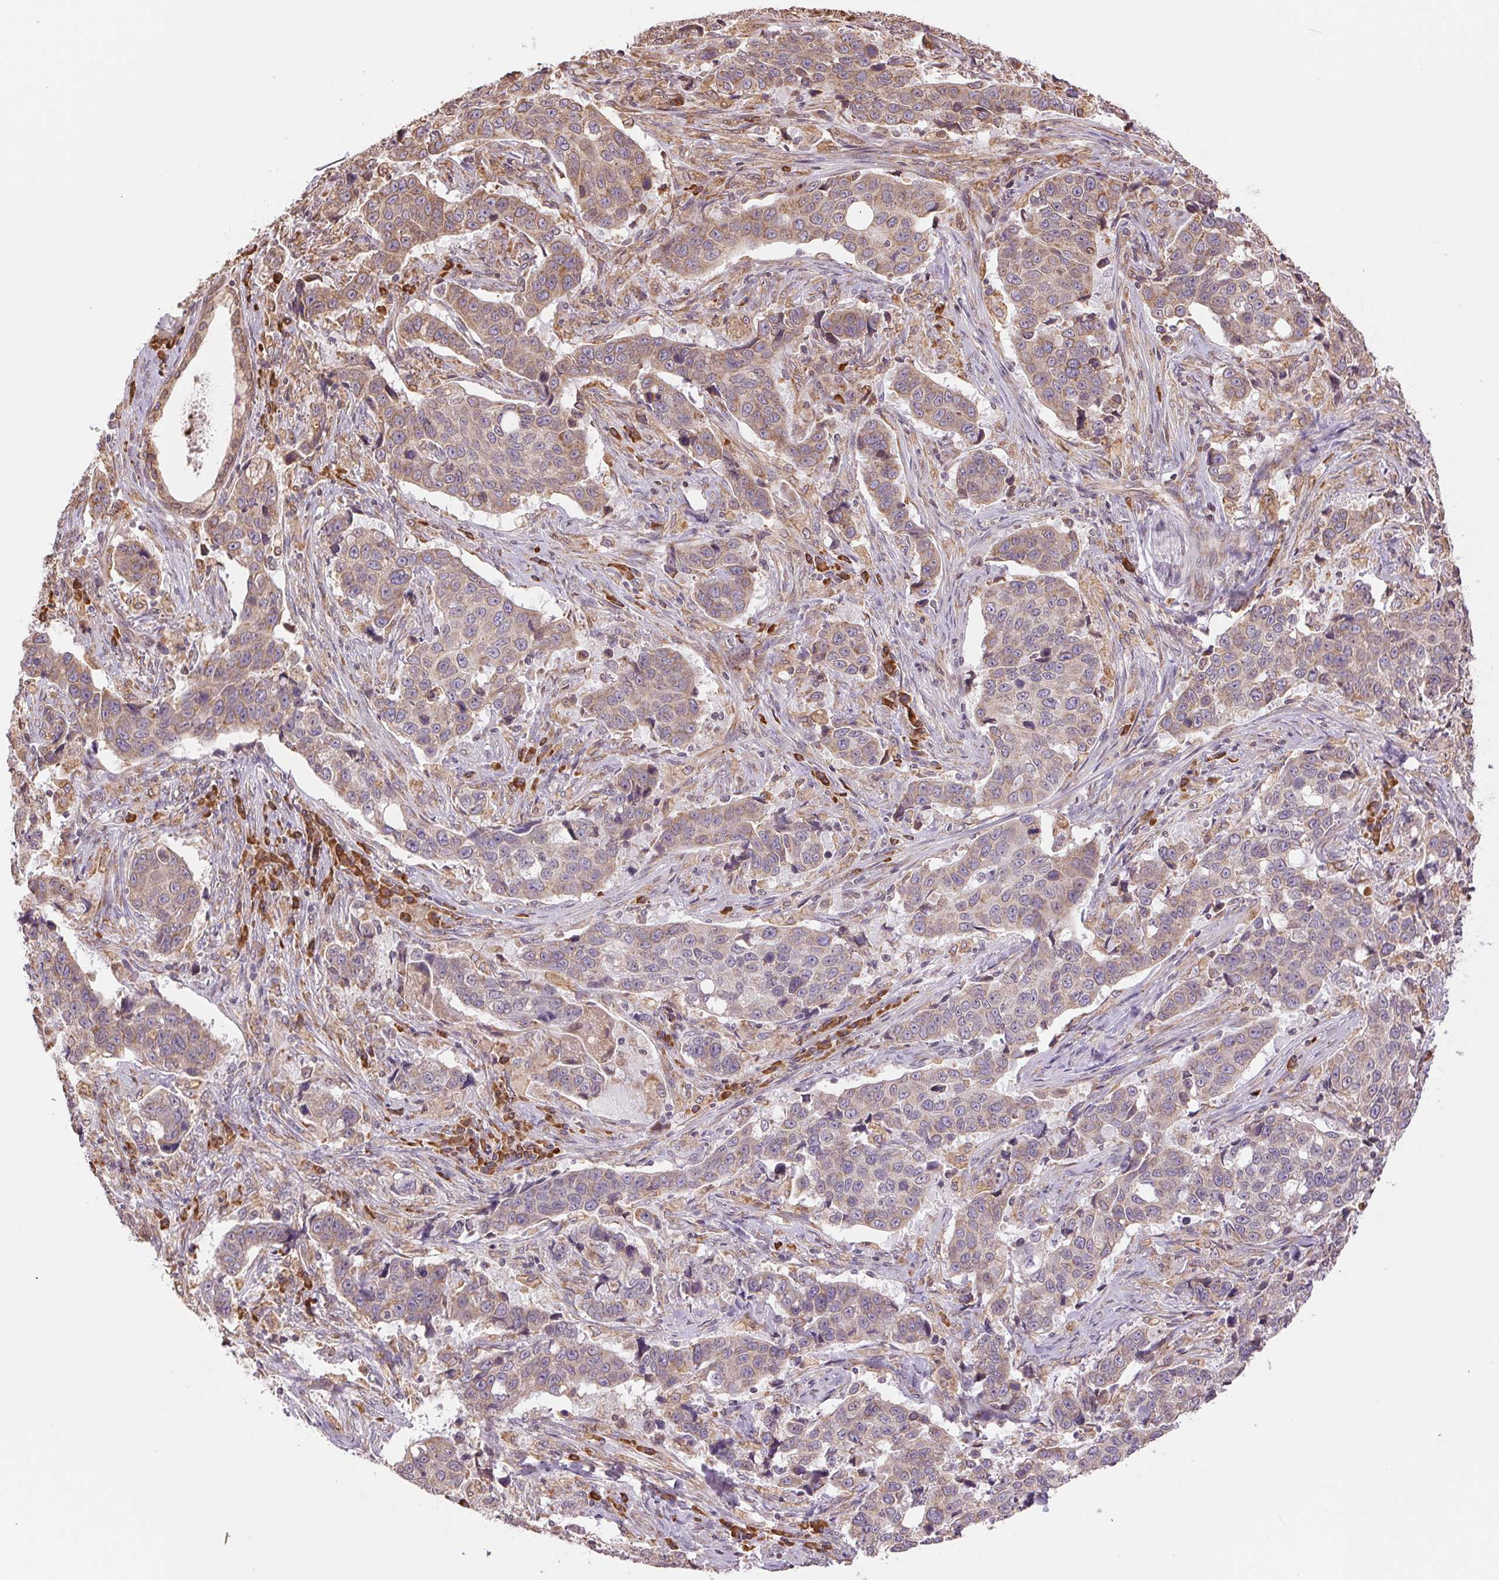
{"staining": {"intensity": "weak", "quantity": "25%-75%", "location": "cytoplasmic/membranous"}, "tissue": "lung cancer", "cell_type": "Tumor cells", "image_type": "cancer", "snomed": [{"axis": "morphology", "description": "Squamous cell carcinoma, NOS"}, {"axis": "topography", "description": "Lymph node"}, {"axis": "topography", "description": "Lung"}], "caption": "Immunohistochemistry histopathology image of human squamous cell carcinoma (lung) stained for a protein (brown), which exhibits low levels of weak cytoplasmic/membranous expression in approximately 25%-75% of tumor cells.", "gene": "RPN1", "patient": {"sex": "male", "age": 61}}